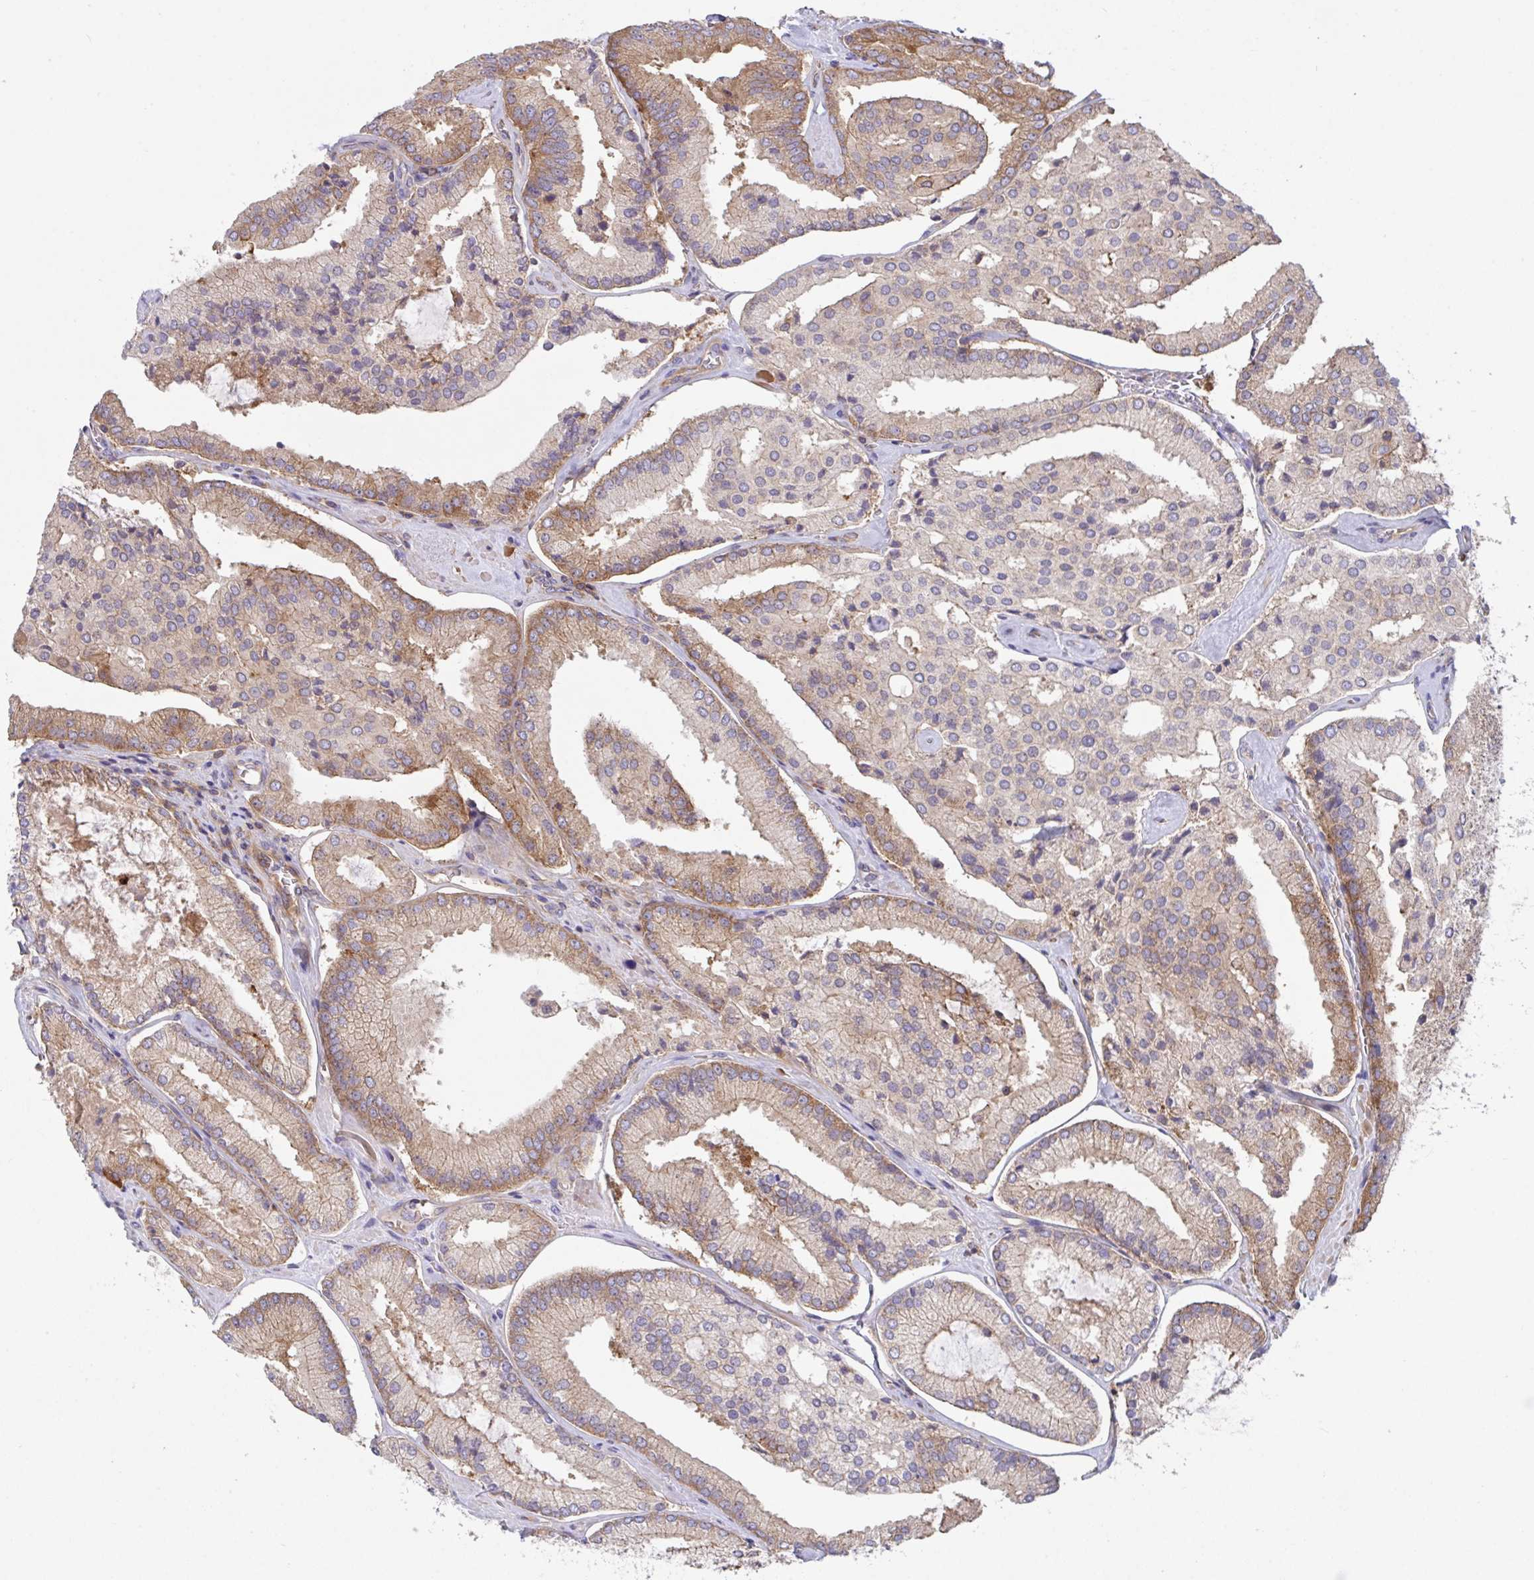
{"staining": {"intensity": "moderate", "quantity": "25%-75%", "location": "cytoplasmic/membranous"}, "tissue": "prostate cancer", "cell_type": "Tumor cells", "image_type": "cancer", "snomed": [{"axis": "morphology", "description": "Adenocarcinoma, High grade"}, {"axis": "topography", "description": "Prostate"}], "caption": "Adenocarcinoma (high-grade) (prostate) was stained to show a protein in brown. There is medium levels of moderate cytoplasmic/membranous positivity in approximately 25%-75% of tumor cells. (Stains: DAB (3,3'-diaminobenzidine) in brown, nuclei in blue, Microscopy: brightfield microscopy at high magnification).", "gene": "YARS2", "patient": {"sex": "male", "age": 73}}